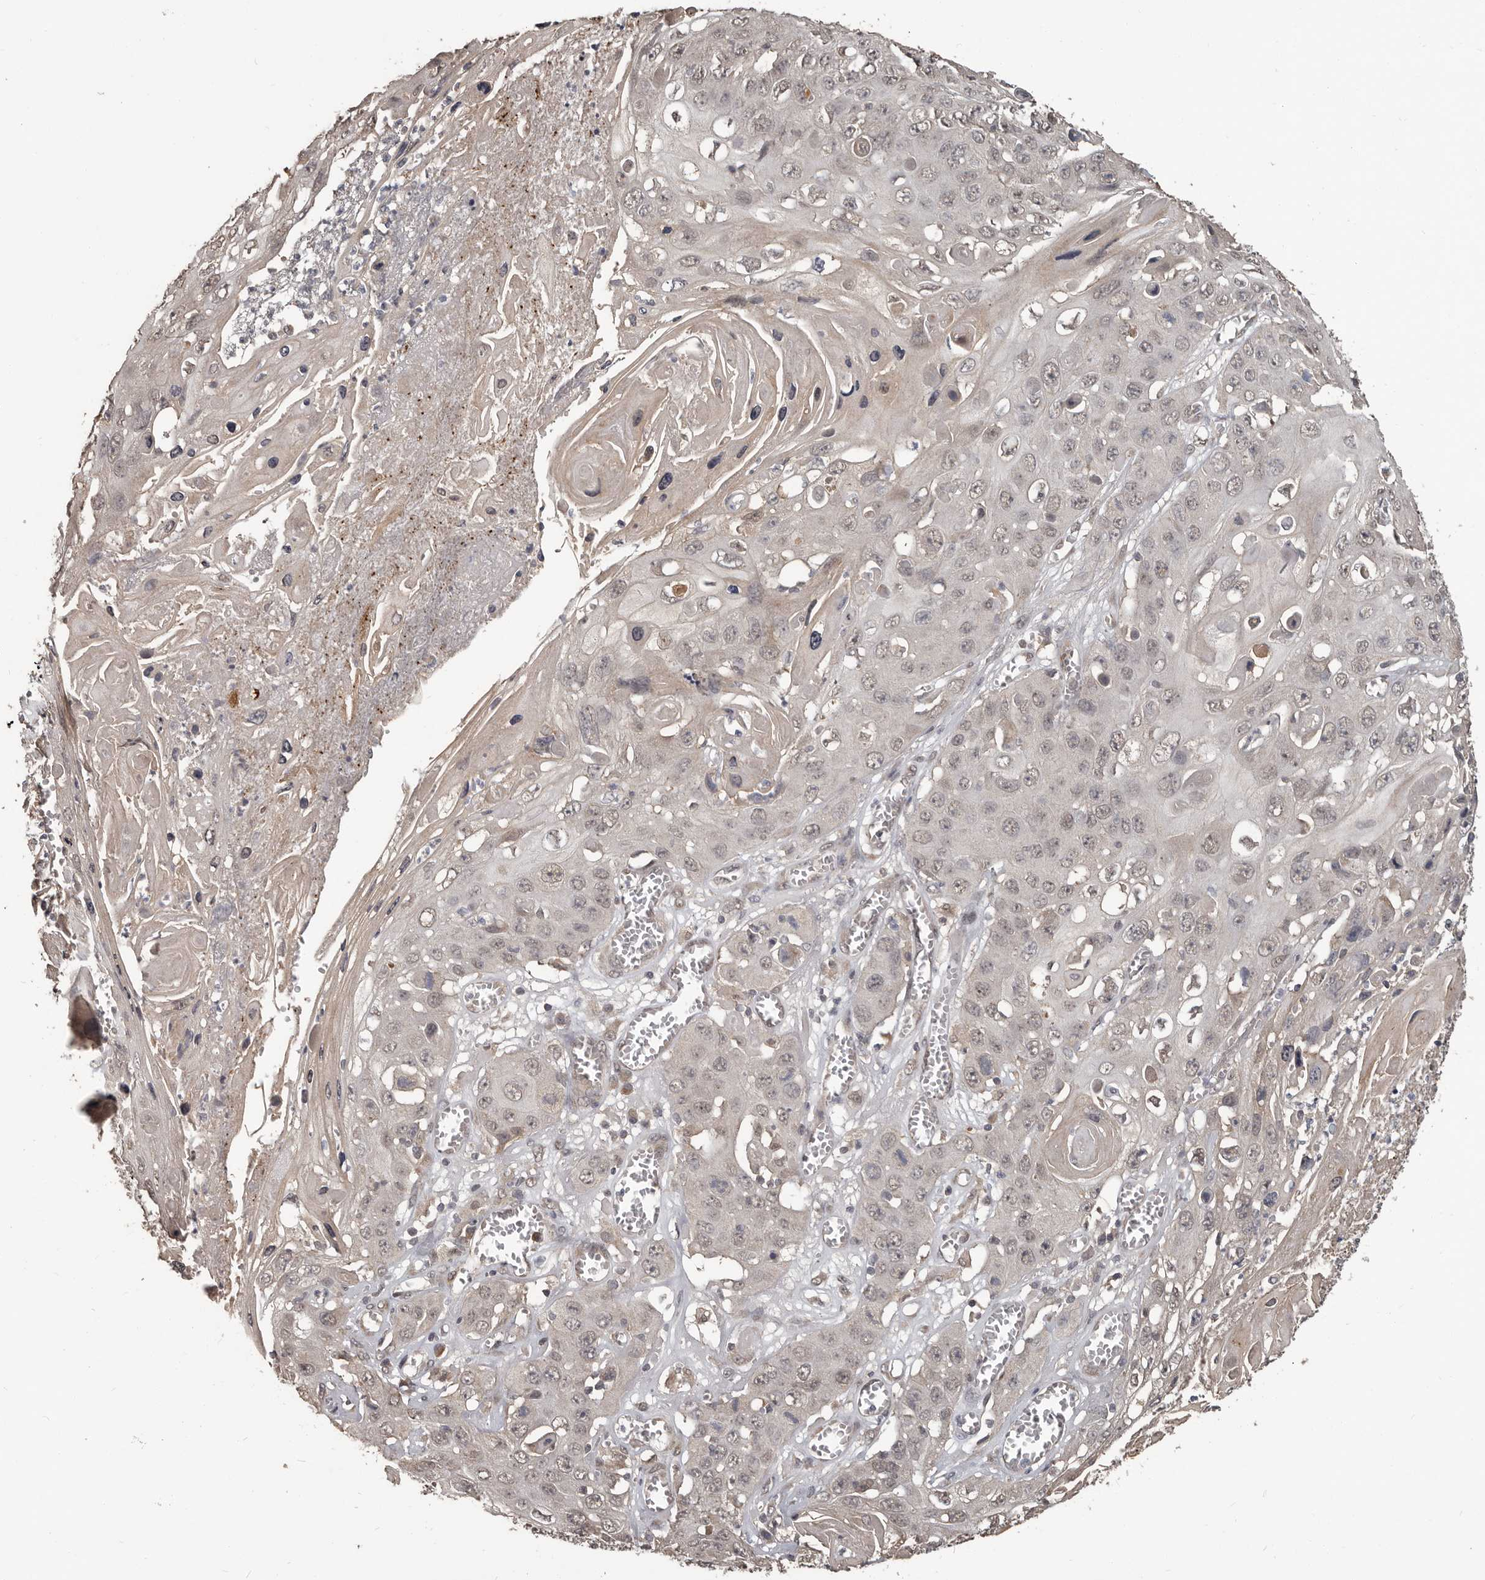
{"staining": {"intensity": "weak", "quantity": ">75%", "location": "nuclear"}, "tissue": "skin cancer", "cell_type": "Tumor cells", "image_type": "cancer", "snomed": [{"axis": "morphology", "description": "Squamous cell carcinoma, NOS"}, {"axis": "topography", "description": "Skin"}], "caption": "Human skin squamous cell carcinoma stained for a protein (brown) shows weak nuclear positive staining in about >75% of tumor cells.", "gene": "ZFP14", "patient": {"sex": "male", "age": 55}}